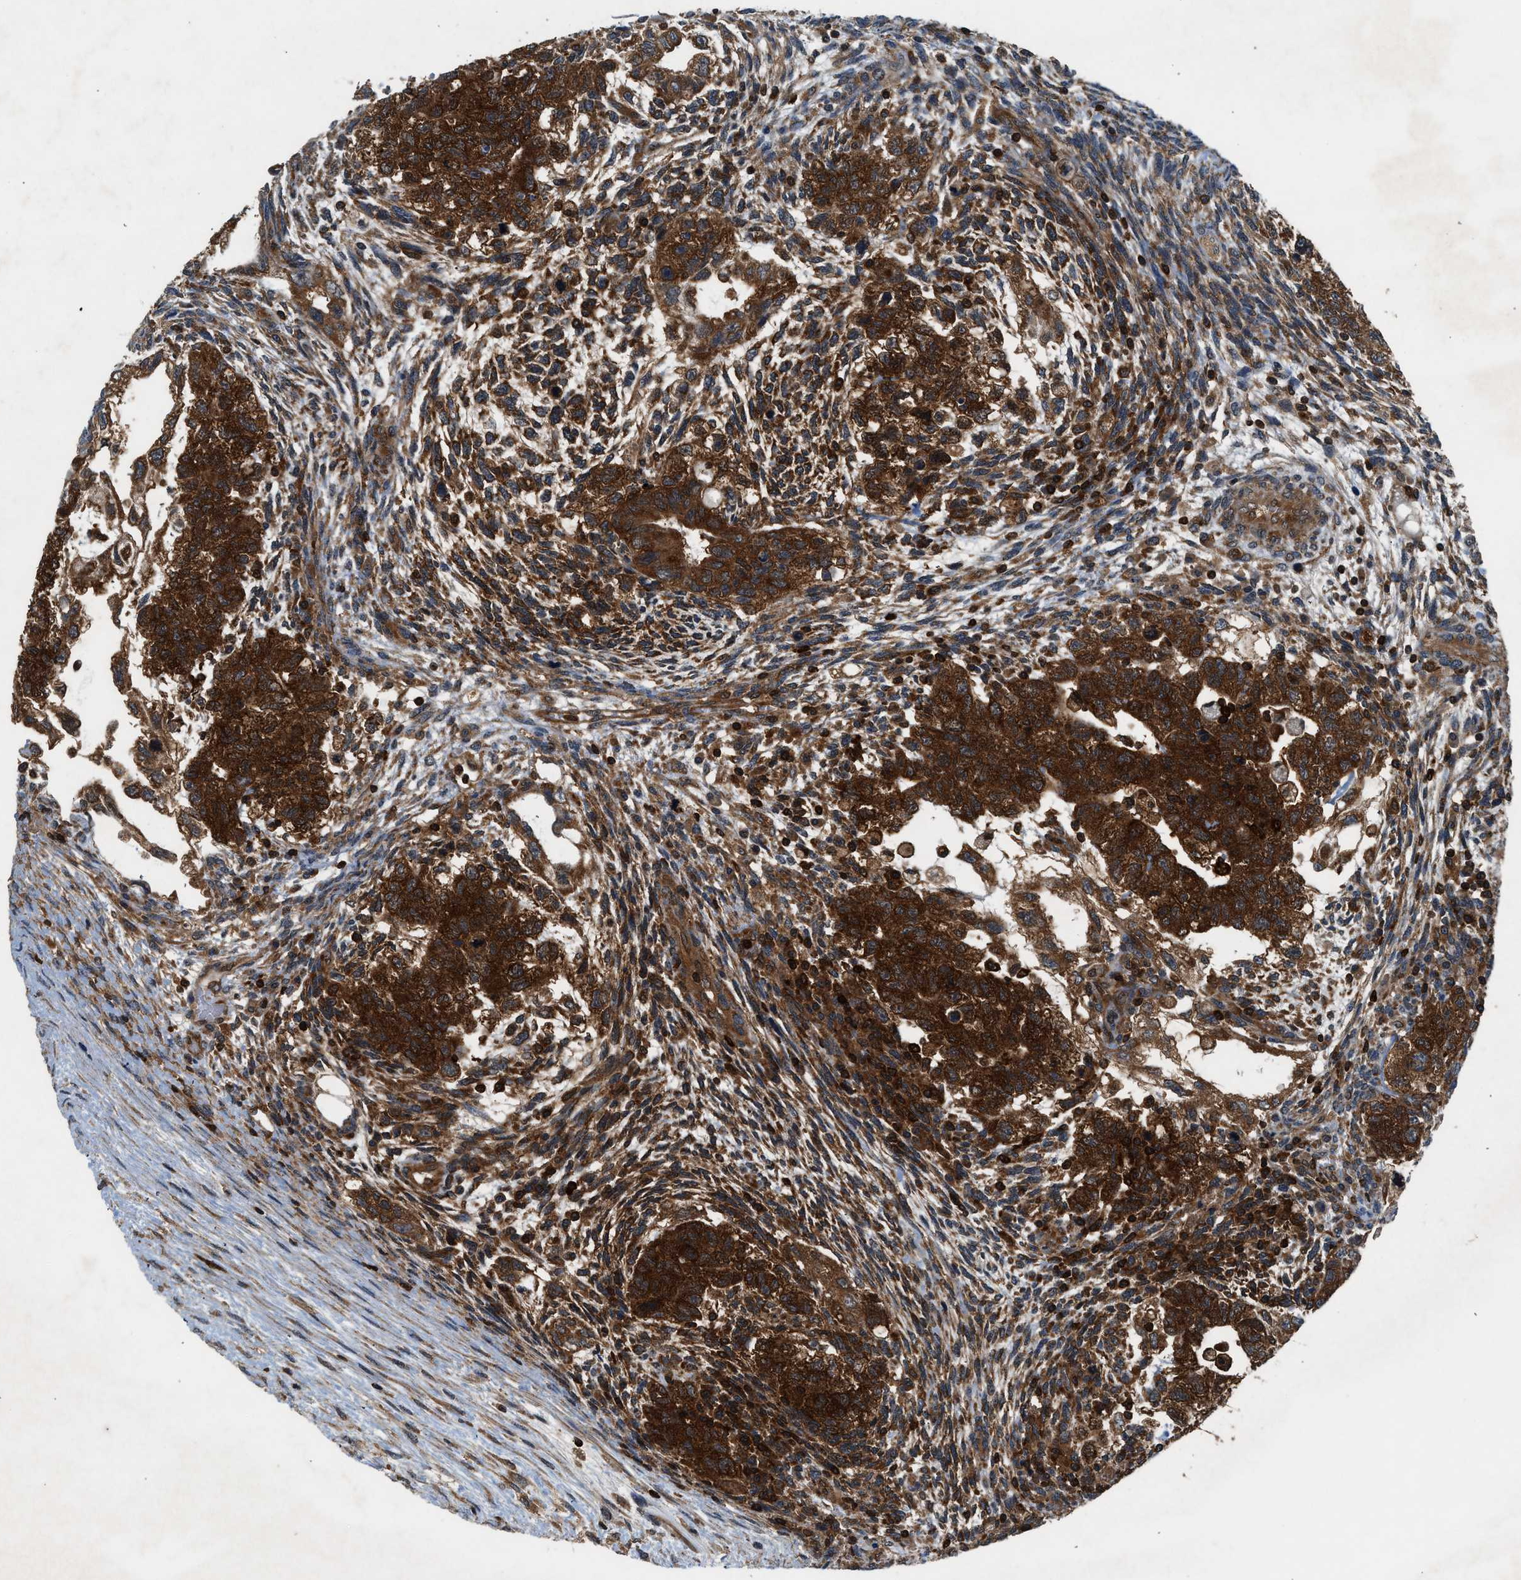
{"staining": {"intensity": "strong", "quantity": ">75%", "location": "cytoplasmic/membranous,nuclear"}, "tissue": "testis cancer", "cell_type": "Tumor cells", "image_type": "cancer", "snomed": [{"axis": "morphology", "description": "Normal tissue, NOS"}, {"axis": "morphology", "description": "Carcinoma, Embryonal, NOS"}, {"axis": "topography", "description": "Testis"}], "caption": "Testis cancer stained with DAB (3,3'-diaminobenzidine) IHC reveals high levels of strong cytoplasmic/membranous and nuclear staining in approximately >75% of tumor cells.", "gene": "OXSR1", "patient": {"sex": "male", "age": 36}}